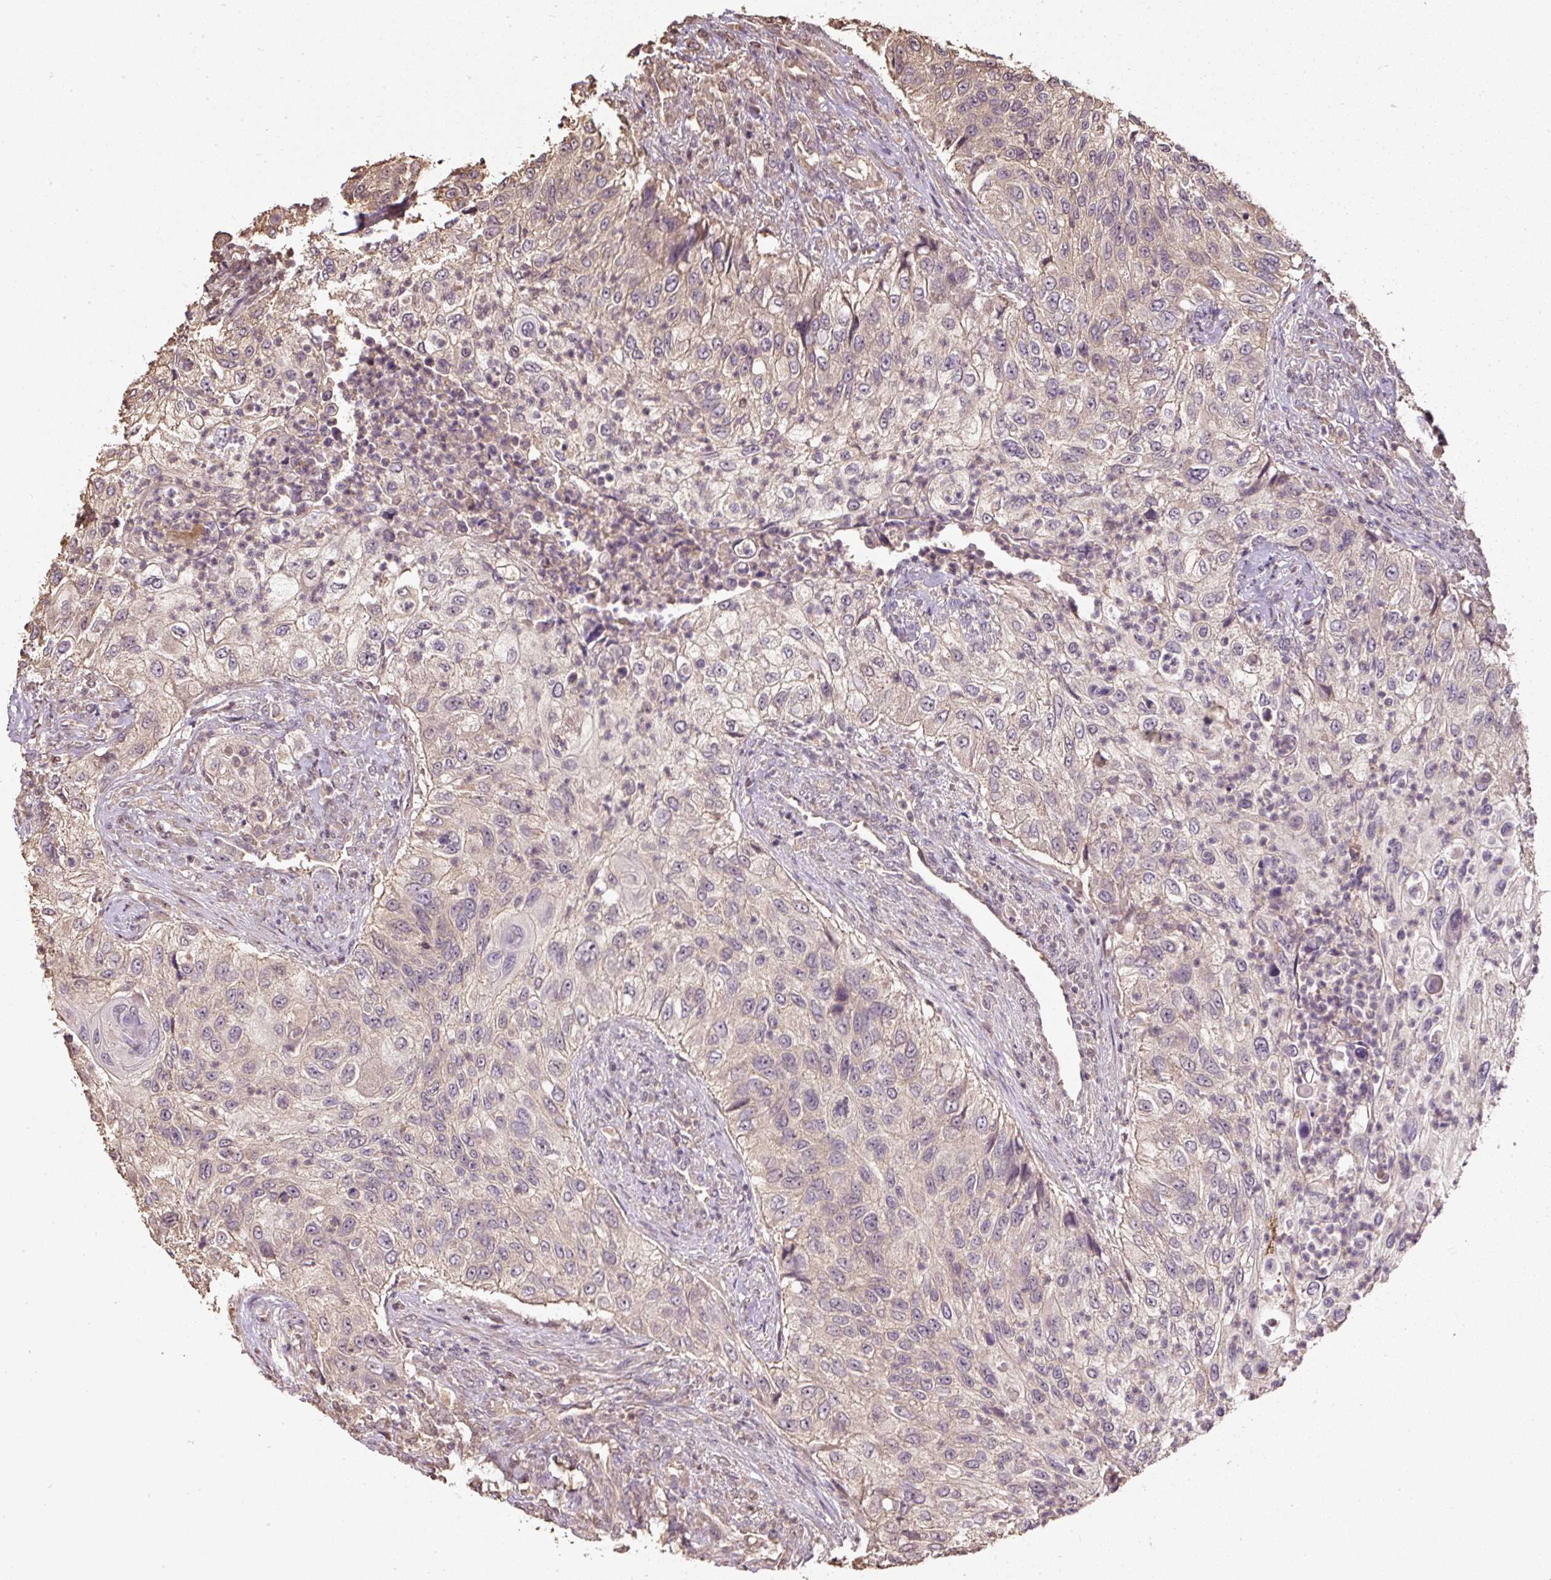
{"staining": {"intensity": "weak", "quantity": "25%-75%", "location": "cytoplasmic/membranous"}, "tissue": "urothelial cancer", "cell_type": "Tumor cells", "image_type": "cancer", "snomed": [{"axis": "morphology", "description": "Urothelial carcinoma, High grade"}, {"axis": "topography", "description": "Urinary bladder"}], "caption": "Urothelial cancer tissue displays weak cytoplasmic/membranous expression in about 25%-75% of tumor cells, visualized by immunohistochemistry. (DAB (3,3'-diaminobenzidine) IHC with brightfield microscopy, high magnification).", "gene": "TMEM170B", "patient": {"sex": "female", "age": 60}}